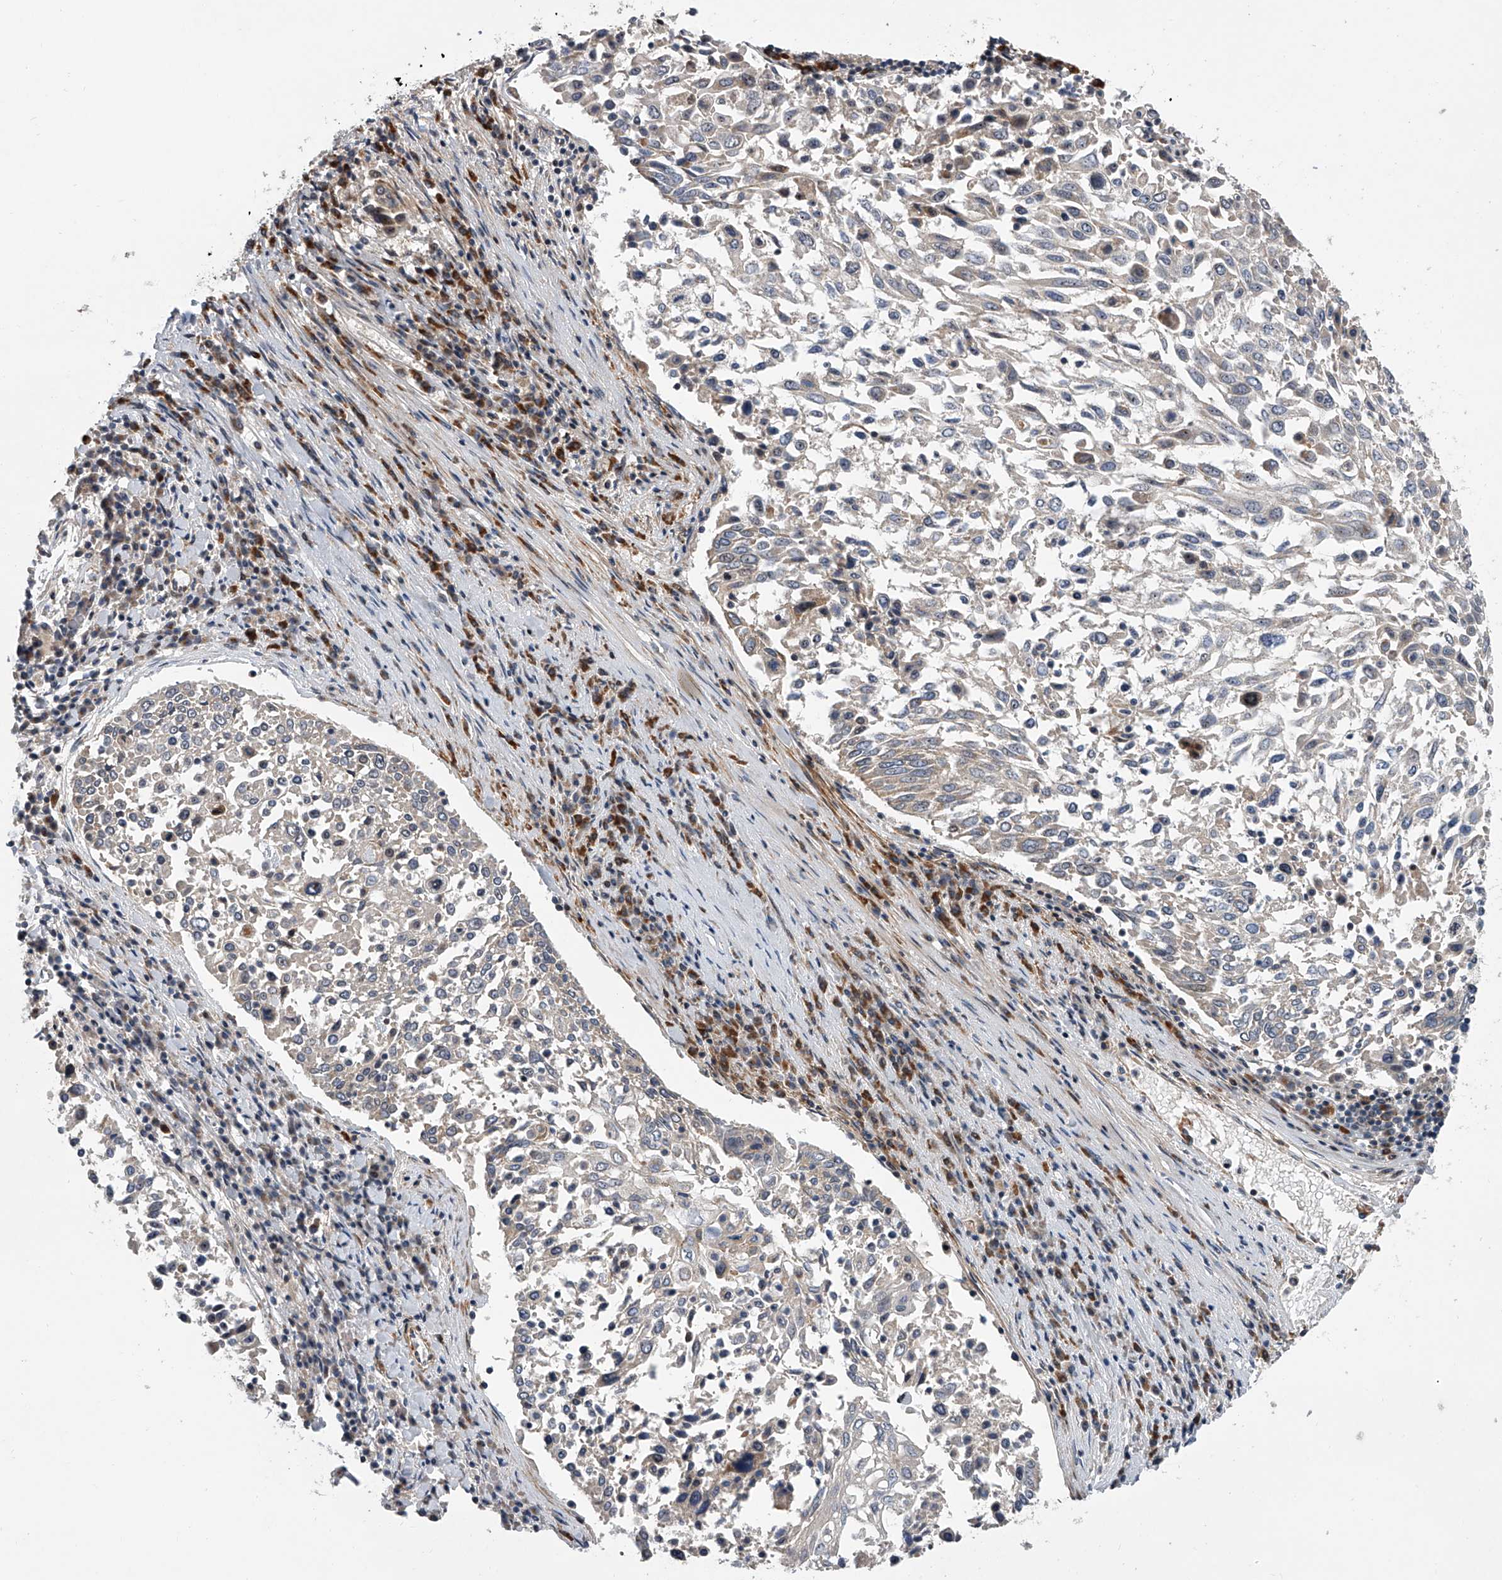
{"staining": {"intensity": "negative", "quantity": "none", "location": "none"}, "tissue": "lung cancer", "cell_type": "Tumor cells", "image_type": "cancer", "snomed": [{"axis": "morphology", "description": "Squamous cell carcinoma, NOS"}, {"axis": "topography", "description": "Lung"}], "caption": "Immunohistochemical staining of human squamous cell carcinoma (lung) exhibits no significant expression in tumor cells.", "gene": "DLGAP2", "patient": {"sex": "male", "age": 65}}